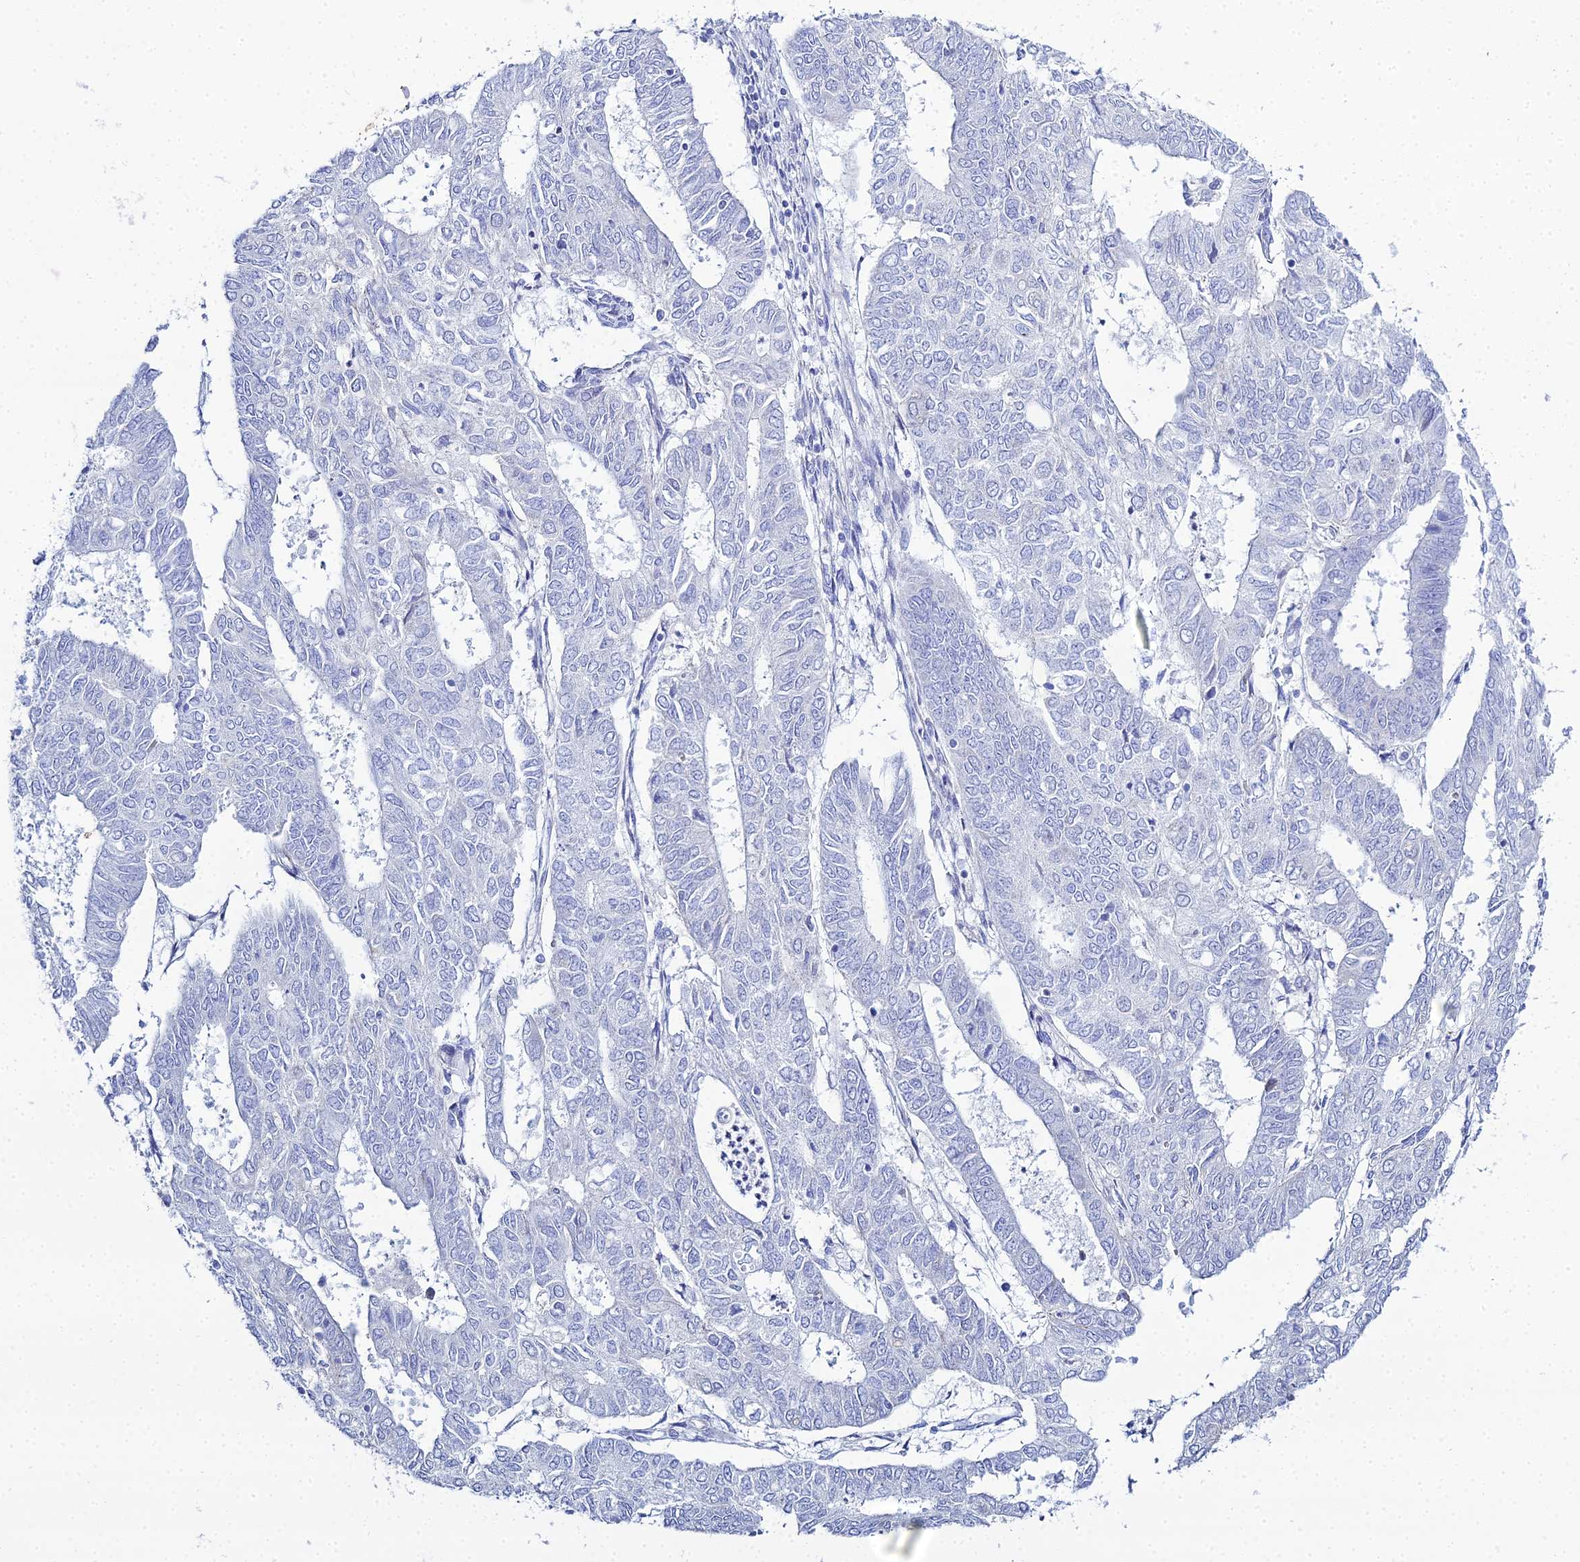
{"staining": {"intensity": "negative", "quantity": "none", "location": "none"}, "tissue": "endometrial cancer", "cell_type": "Tumor cells", "image_type": "cancer", "snomed": [{"axis": "morphology", "description": "Adenocarcinoma, NOS"}, {"axis": "topography", "description": "Endometrium"}], "caption": "Immunohistochemistry micrograph of neoplastic tissue: human endometrial cancer (adenocarcinoma) stained with DAB exhibits no significant protein staining in tumor cells.", "gene": "DHX34", "patient": {"sex": "female", "age": 68}}